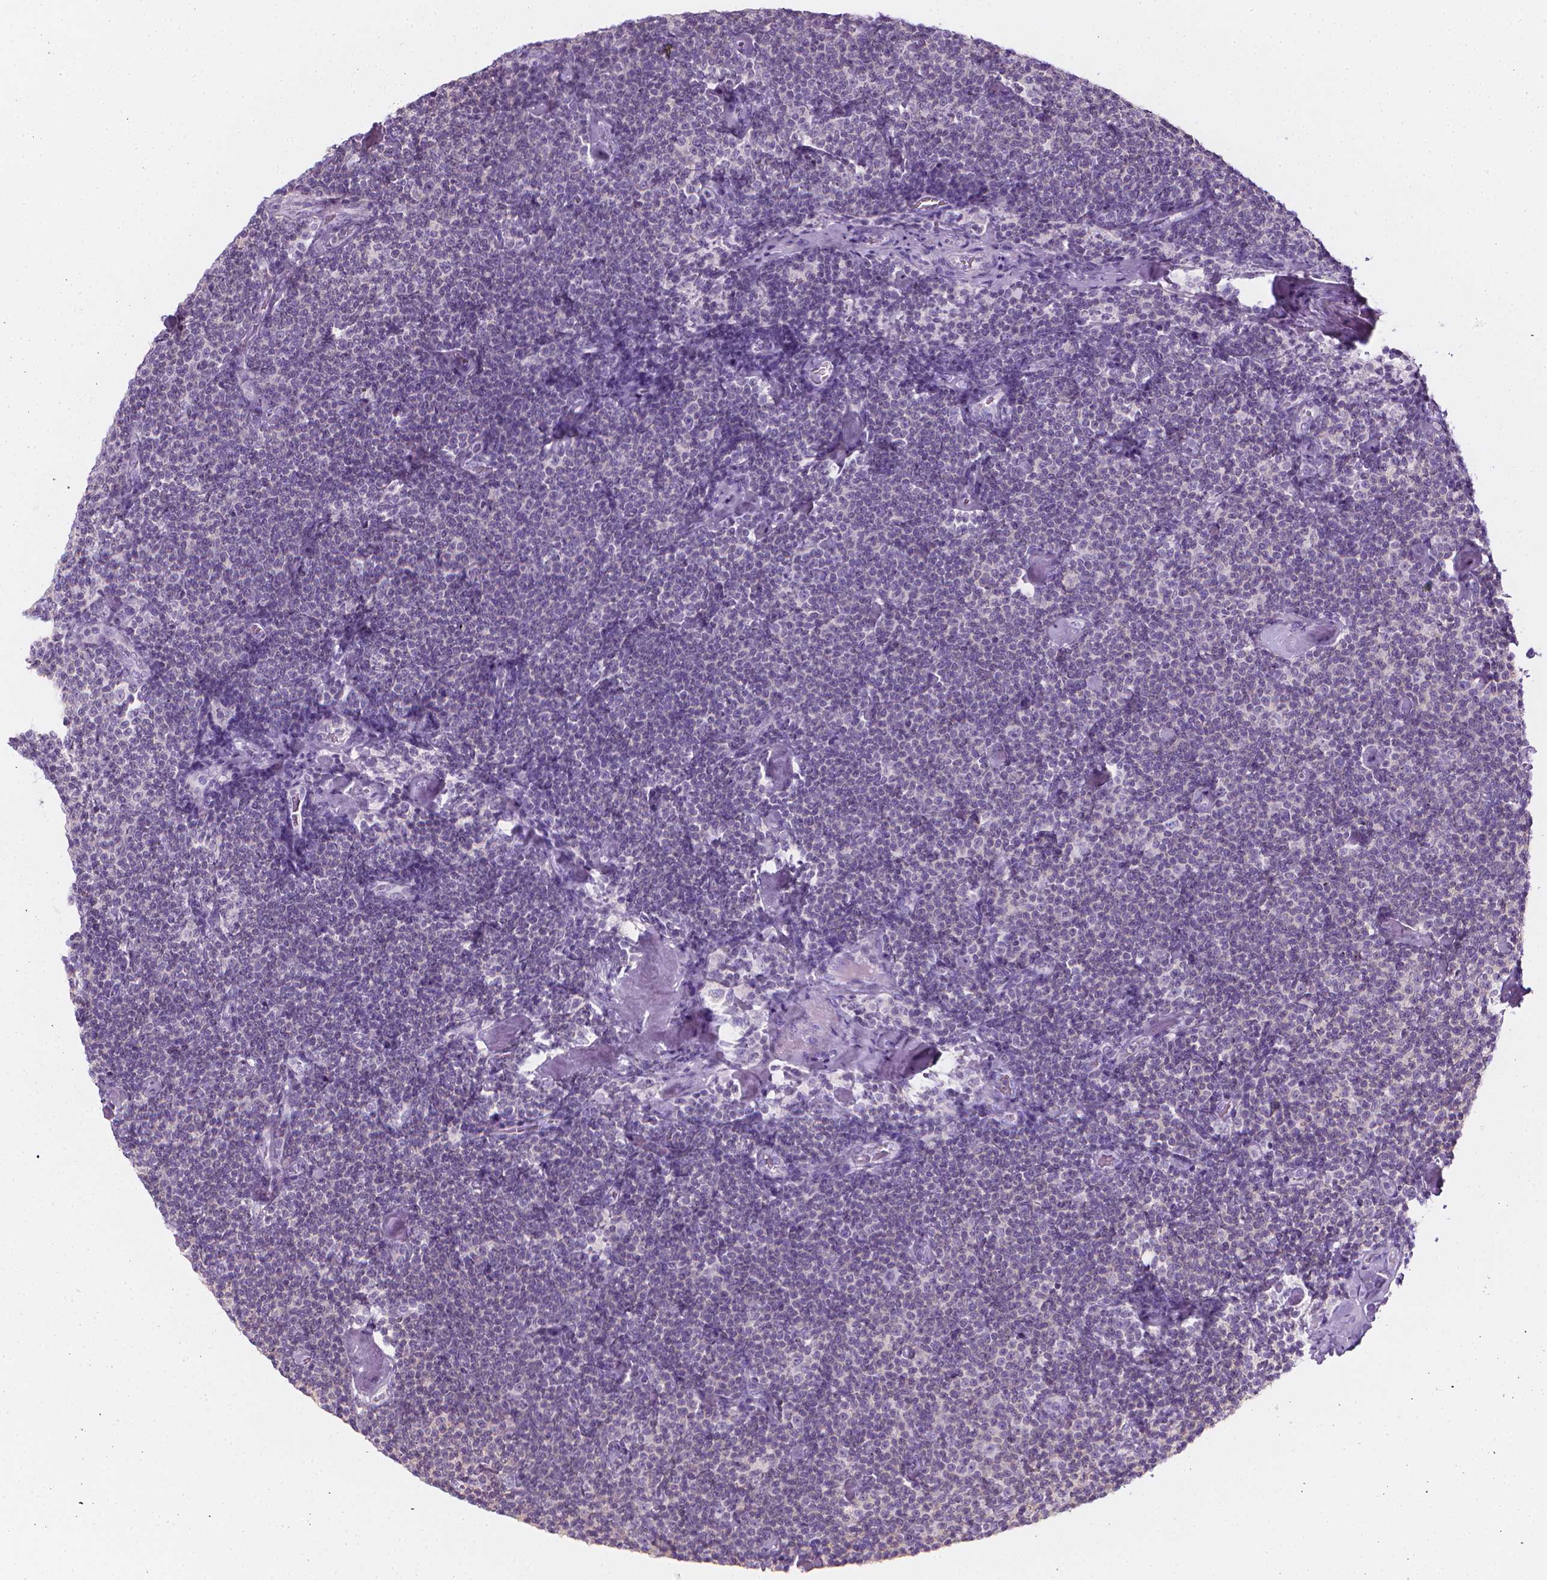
{"staining": {"intensity": "negative", "quantity": "none", "location": "none"}, "tissue": "lymphoma", "cell_type": "Tumor cells", "image_type": "cancer", "snomed": [{"axis": "morphology", "description": "Malignant lymphoma, non-Hodgkin's type, Low grade"}, {"axis": "topography", "description": "Lymph node"}], "caption": "IHC photomicrograph of neoplastic tissue: lymphoma stained with DAB (3,3'-diaminobenzidine) demonstrates no significant protein expression in tumor cells.", "gene": "DCAF8L1", "patient": {"sex": "male", "age": 81}}